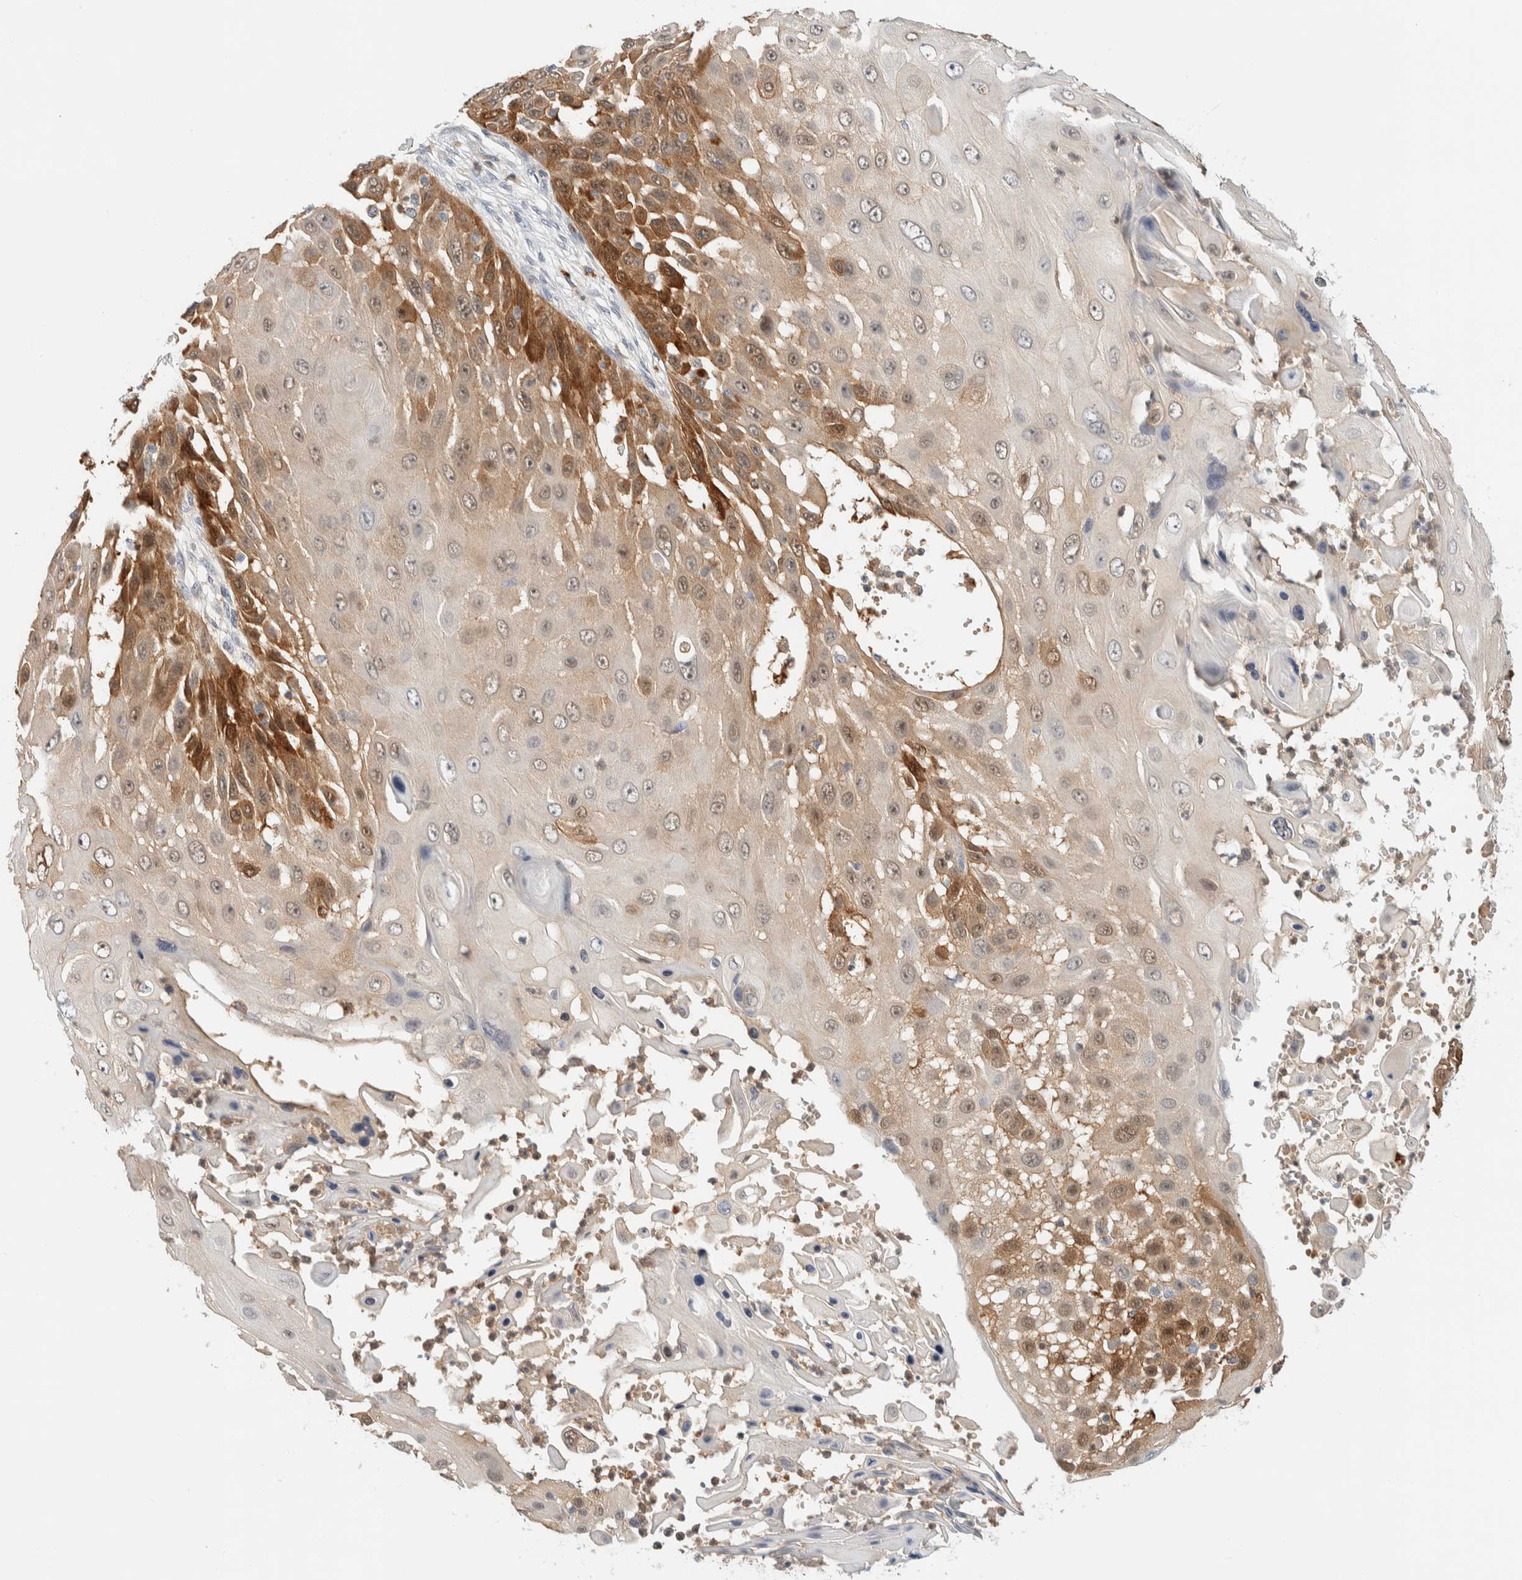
{"staining": {"intensity": "strong", "quantity": "<25%", "location": "cytoplasmic/membranous,nuclear"}, "tissue": "skin cancer", "cell_type": "Tumor cells", "image_type": "cancer", "snomed": [{"axis": "morphology", "description": "Squamous cell carcinoma, NOS"}, {"axis": "topography", "description": "Skin"}], "caption": "IHC histopathology image of neoplastic tissue: human squamous cell carcinoma (skin) stained using IHC shows medium levels of strong protein expression localized specifically in the cytoplasmic/membranous and nuclear of tumor cells, appearing as a cytoplasmic/membranous and nuclear brown color.", "gene": "GCLM", "patient": {"sex": "female", "age": 44}}